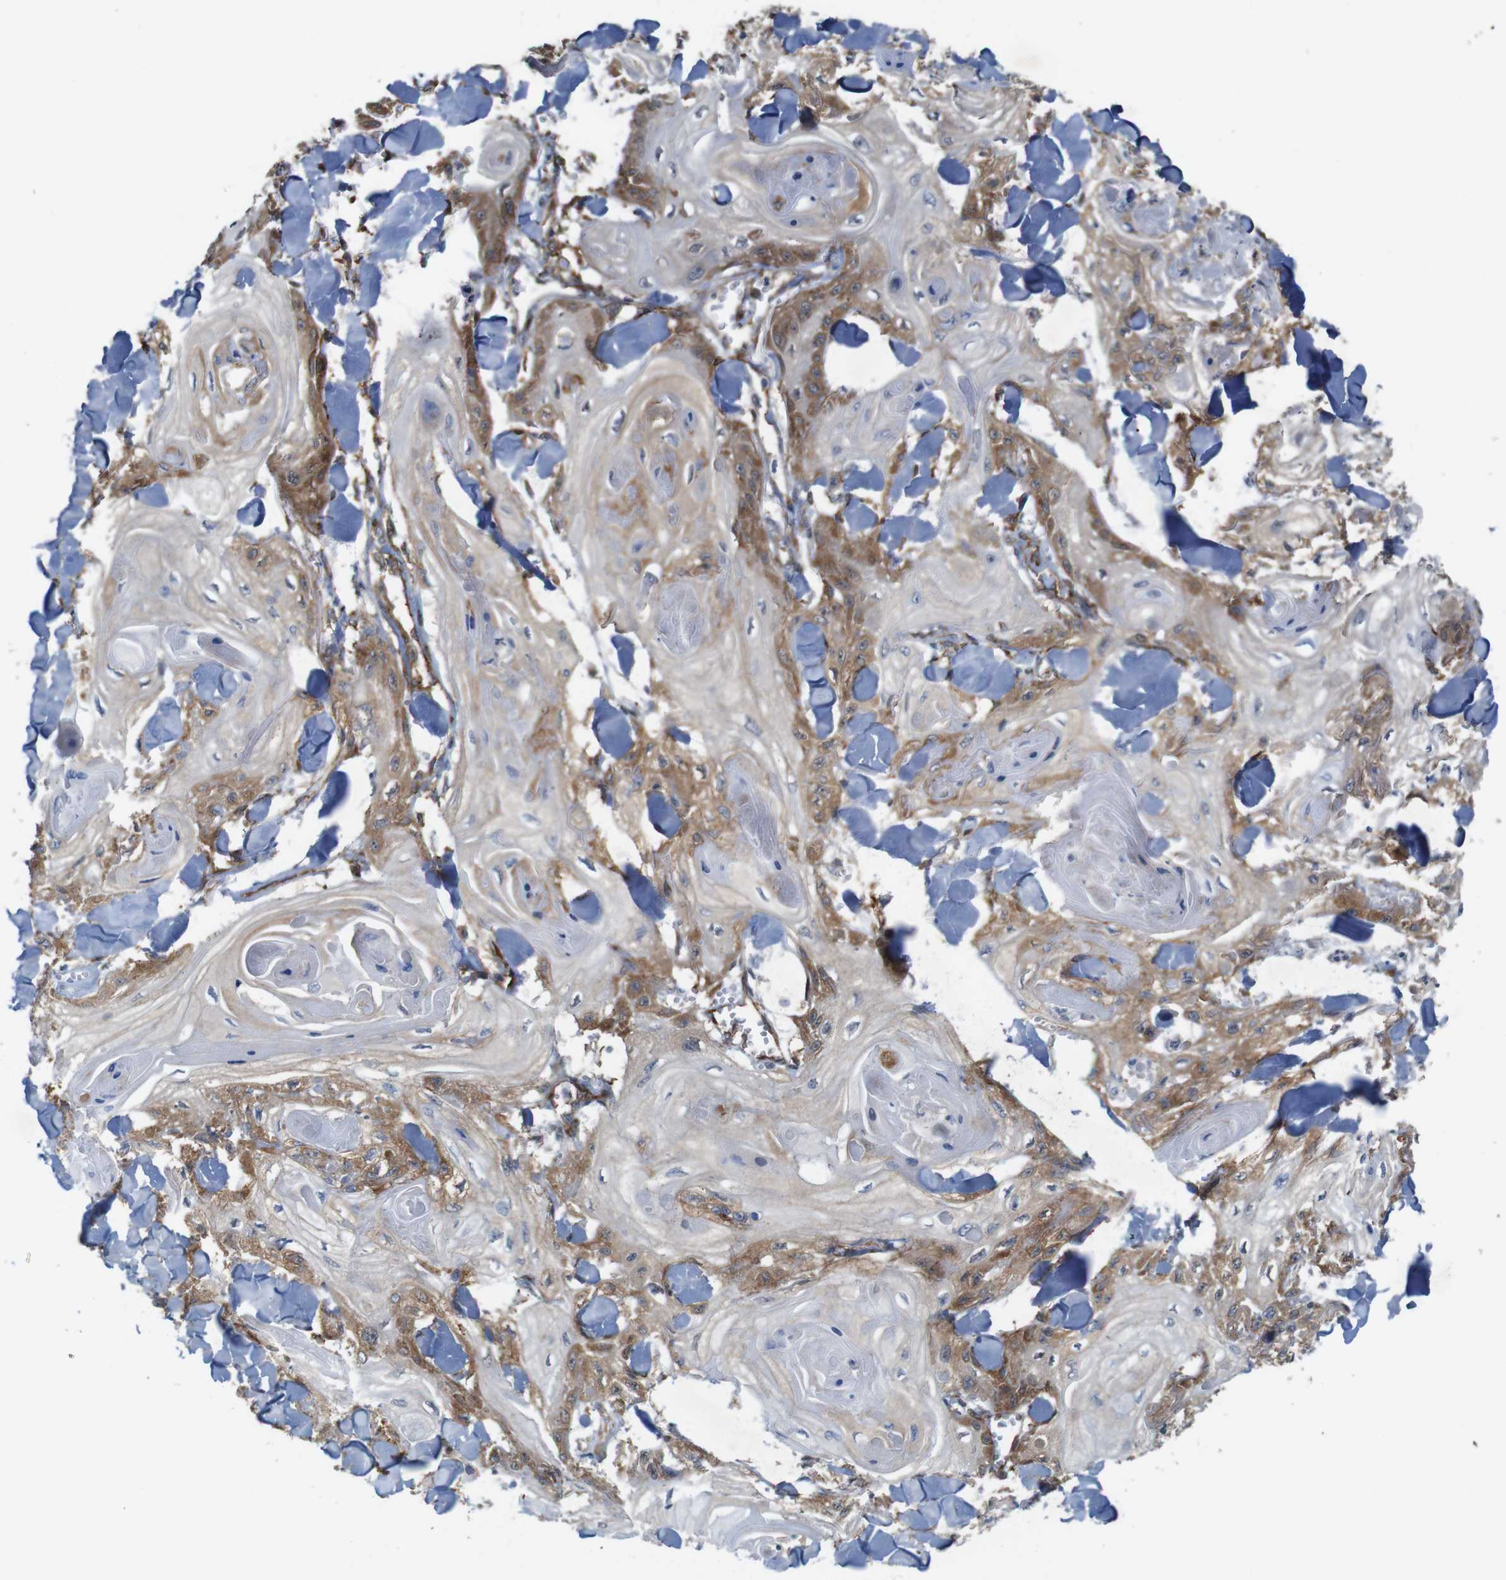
{"staining": {"intensity": "moderate", "quantity": "25%-75%", "location": "cytoplasmic/membranous"}, "tissue": "skin cancer", "cell_type": "Tumor cells", "image_type": "cancer", "snomed": [{"axis": "morphology", "description": "Squamous cell carcinoma, NOS"}, {"axis": "topography", "description": "Skin"}], "caption": "Immunohistochemistry (IHC) (DAB (3,3'-diaminobenzidine)) staining of skin cancer displays moderate cytoplasmic/membranous protein expression in about 25%-75% of tumor cells. (Brightfield microscopy of DAB IHC at high magnification).", "gene": "PTGER4", "patient": {"sex": "male", "age": 74}}